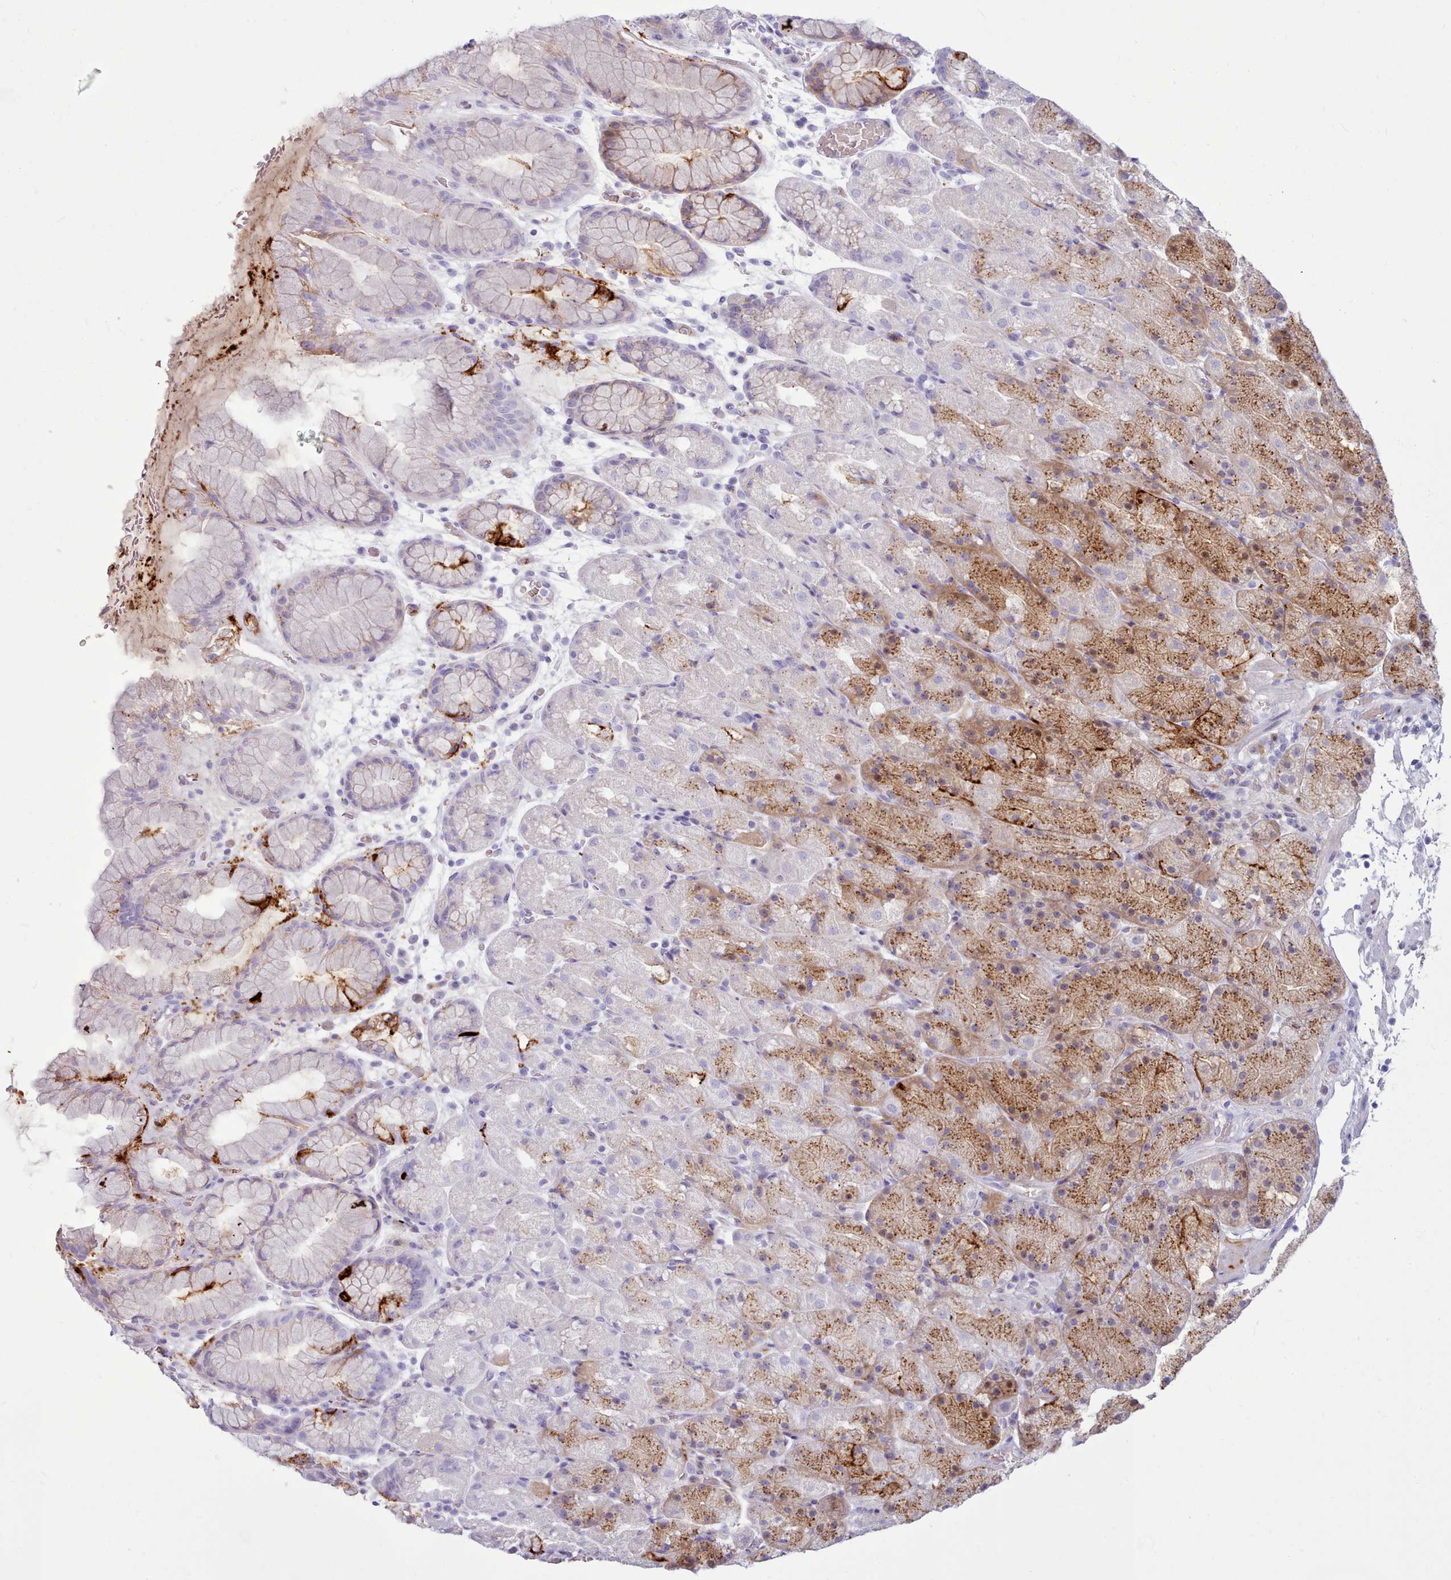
{"staining": {"intensity": "strong", "quantity": "25%-75%", "location": "cytoplasmic/membranous"}, "tissue": "stomach", "cell_type": "Glandular cells", "image_type": "normal", "snomed": [{"axis": "morphology", "description": "Normal tissue, NOS"}, {"axis": "topography", "description": "Stomach, upper"}, {"axis": "topography", "description": "Stomach, lower"}], "caption": "Brown immunohistochemical staining in normal stomach exhibits strong cytoplasmic/membranous positivity in about 25%-75% of glandular cells.", "gene": "NKX1", "patient": {"sex": "male", "age": 67}}